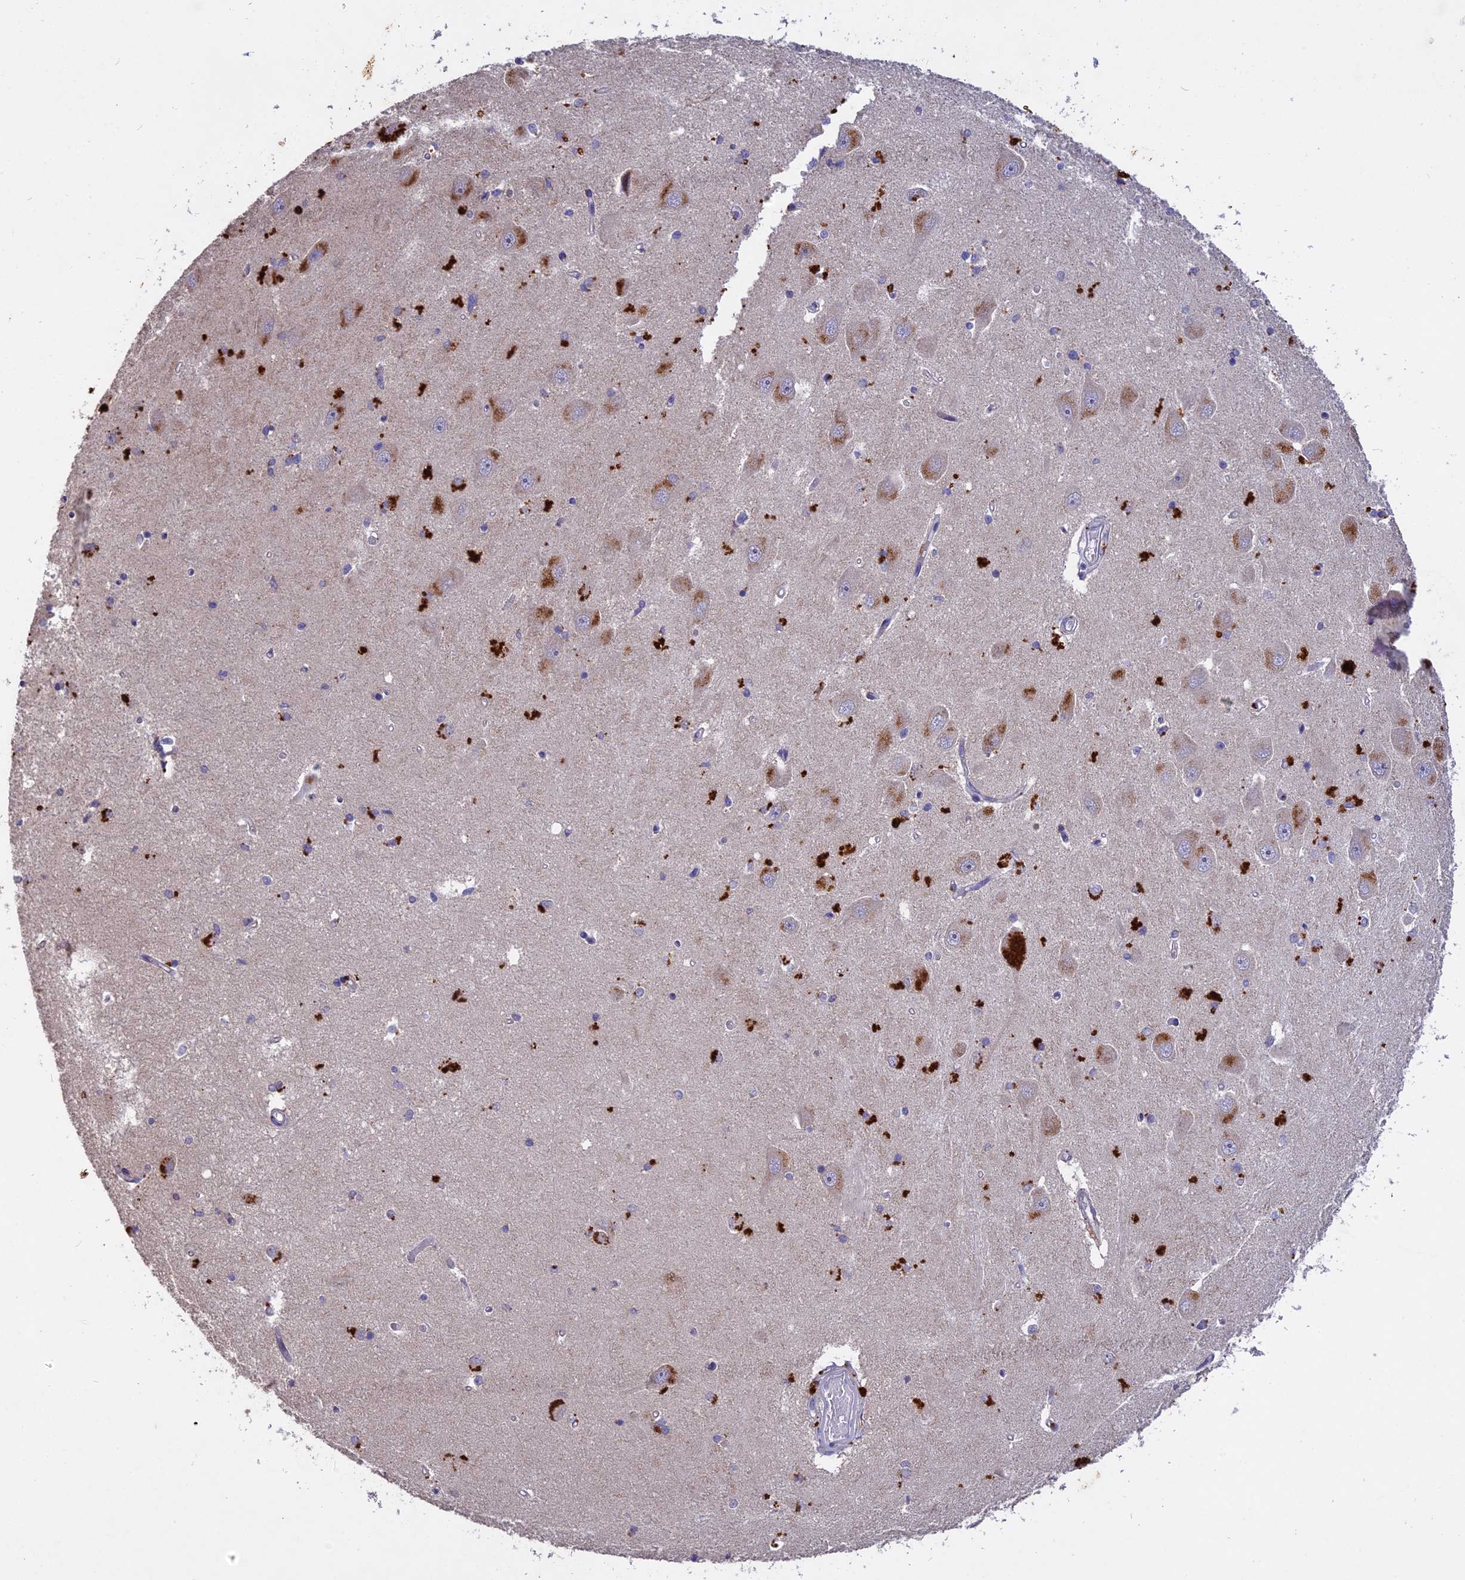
{"staining": {"intensity": "moderate", "quantity": "<25%", "location": "cytoplasmic/membranous"}, "tissue": "hippocampus", "cell_type": "Glial cells", "image_type": "normal", "snomed": [{"axis": "morphology", "description": "Normal tissue, NOS"}, {"axis": "topography", "description": "Hippocampus"}], "caption": "This micrograph demonstrates immunohistochemistry (IHC) staining of benign human hippocampus, with low moderate cytoplasmic/membranous positivity in approximately <25% of glial cells.", "gene": "SLC26A4", "patient": {"sex": "male", "age": 45}}